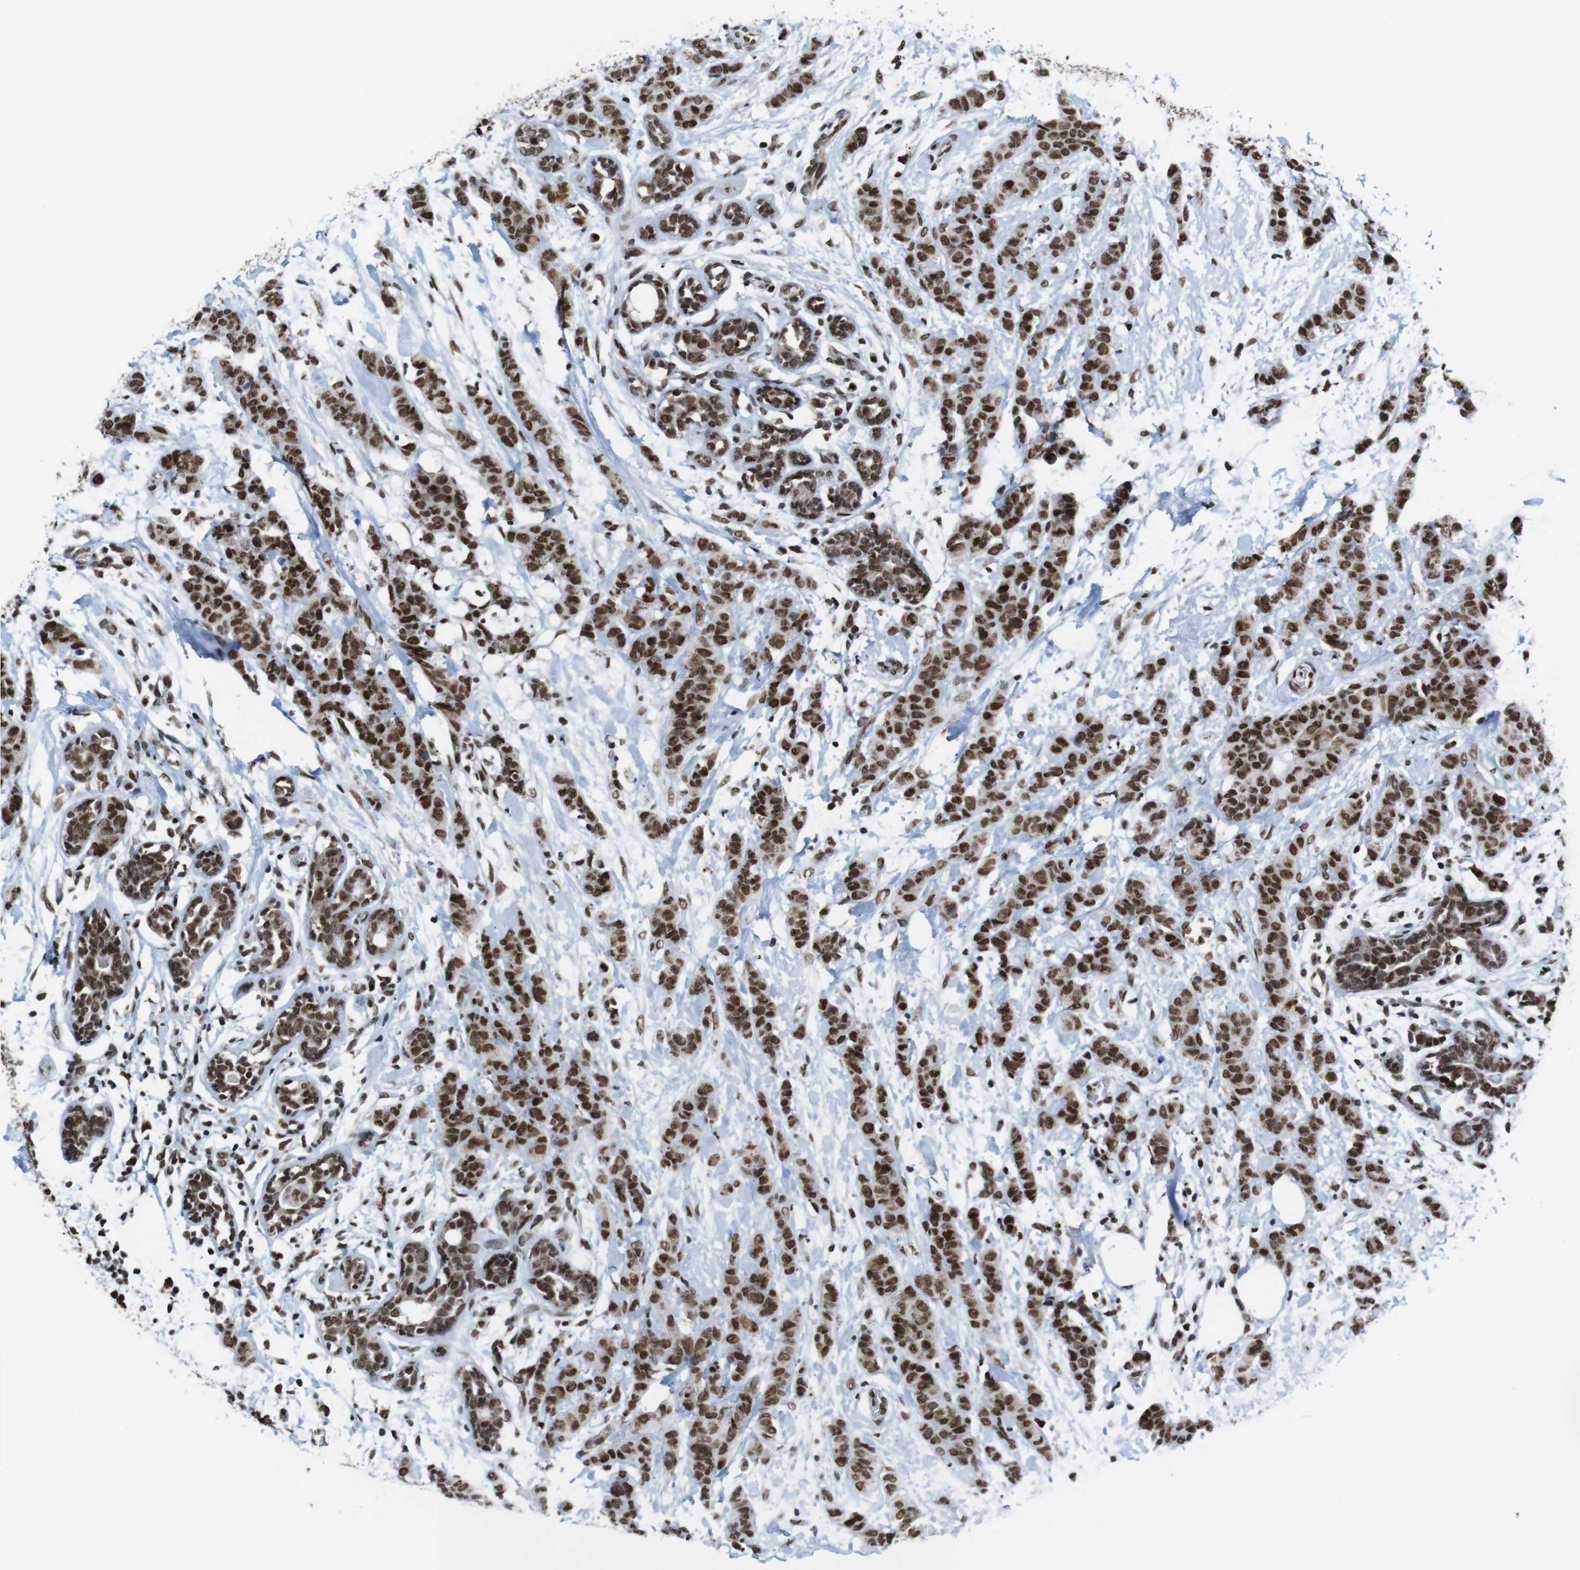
{"staining": {"intensity": "strong", "quantity": ">75%", "location": "nuclear"}, "tissue": "breast cancer", "cell_type": "Tumor cells", "image_type": "cancer", "snomed": [{"axis": "morphology", "description": "Normal tissue, NOS"}, {"axis": "morphology", "description": "Duct carcinoma"}, {"axis": "topography", "description": "Breast"}], "caption": "A micrograph of breast cancer (intraductal carcinoma) stained for a protein displays strong nuclear brown staining in tumor cells. The protein is shown in brown color, while the nuclei are stained blue.", "gene": "ROMO1", "patient": {"sex": "female", "age": 40}}